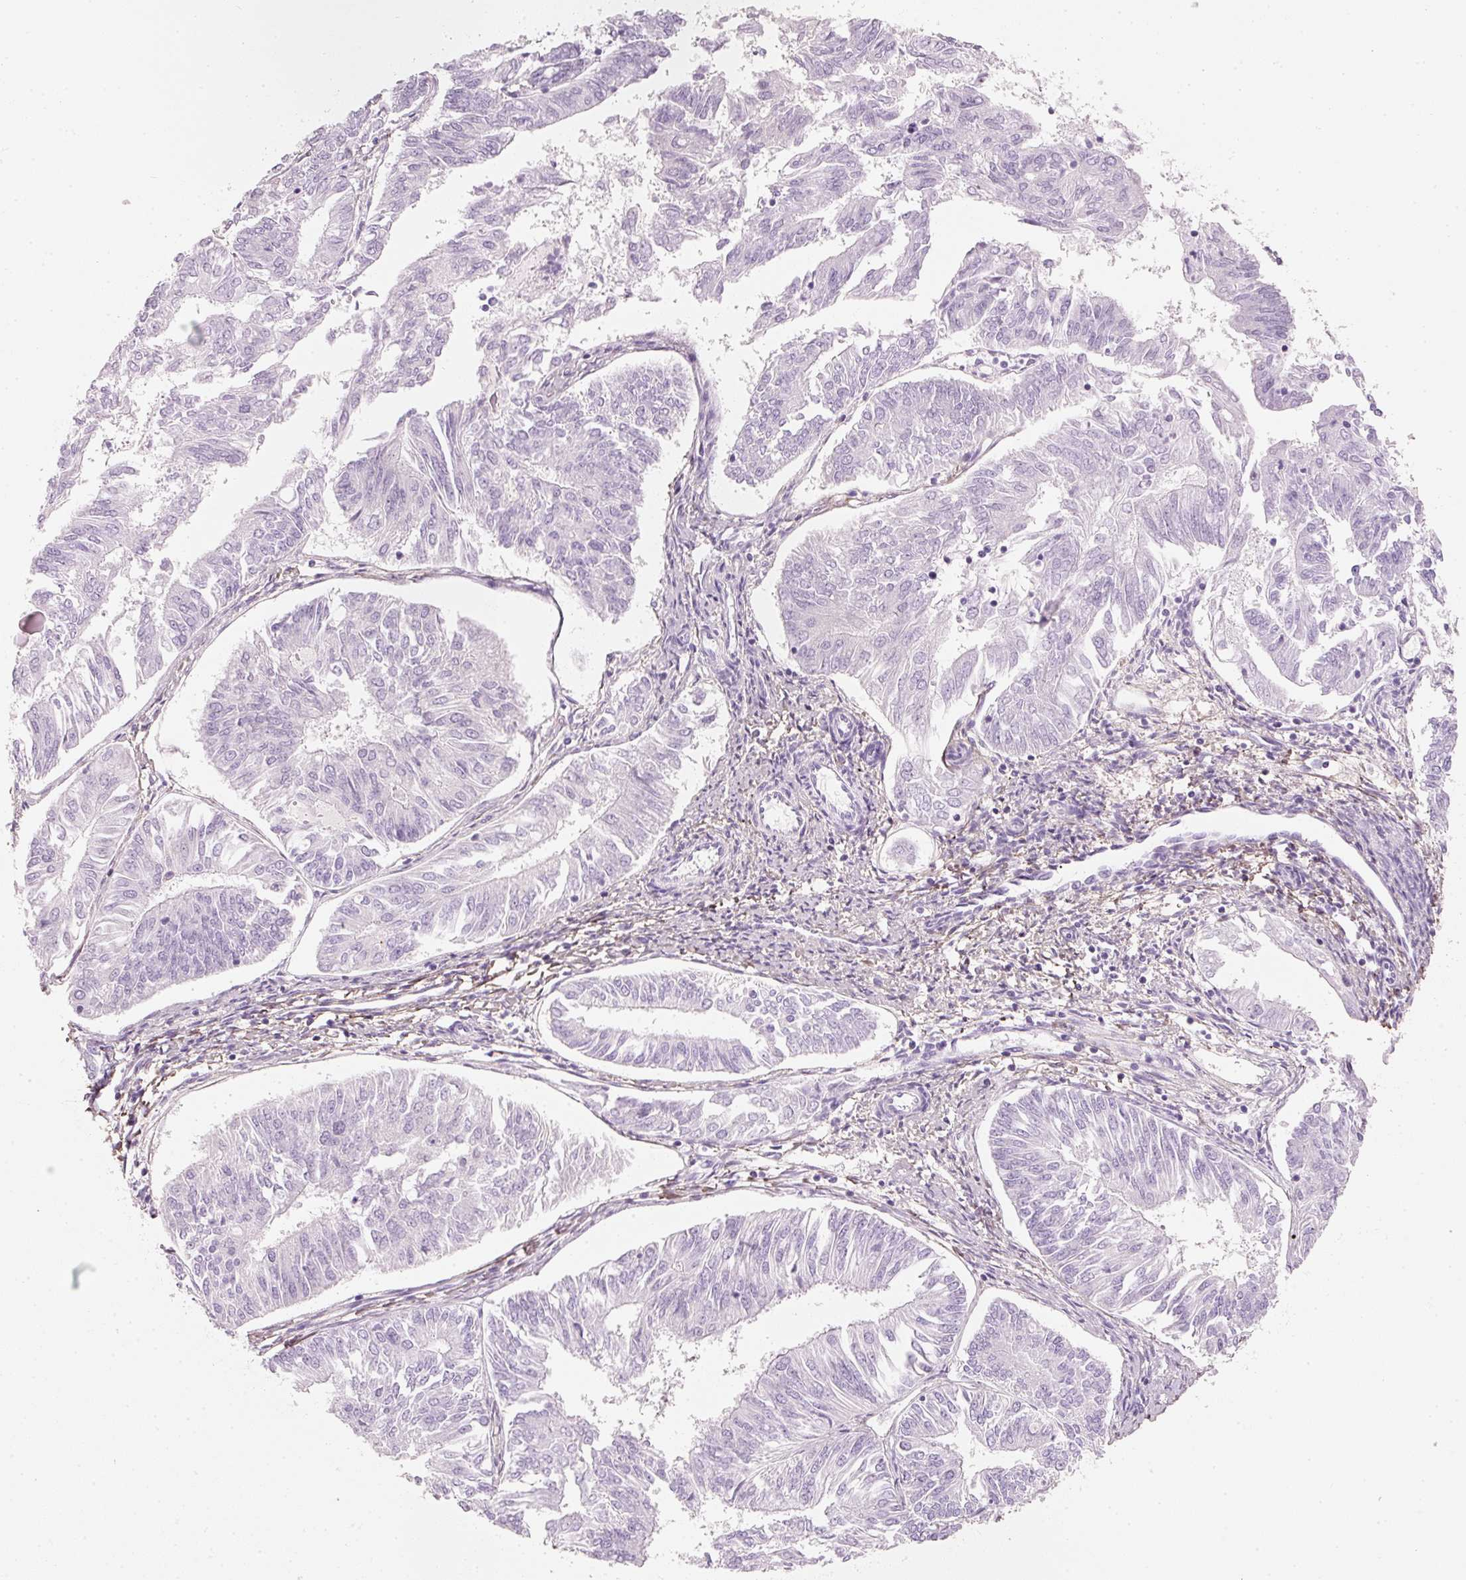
{"staining": {"intensity": "negative", "quantity": "none", "location": "none"}, "tissue": "endometrial cancer", "cell_type": "Tumor cells", "image_type": "cancer", "snomed": [{"axis": "morphology", "description": "Adenocarcinoma, NOS"}, {"axis": "topography", "description": "Endometrium"}], "caption": "Endometrial cancer (adenocarcinoma) stained for a protein using immunohistochemistry (IHC) displays no staining tumor cells.", "gene": "PDXDC1", "patient": {"sex": "female", "age": 58}}